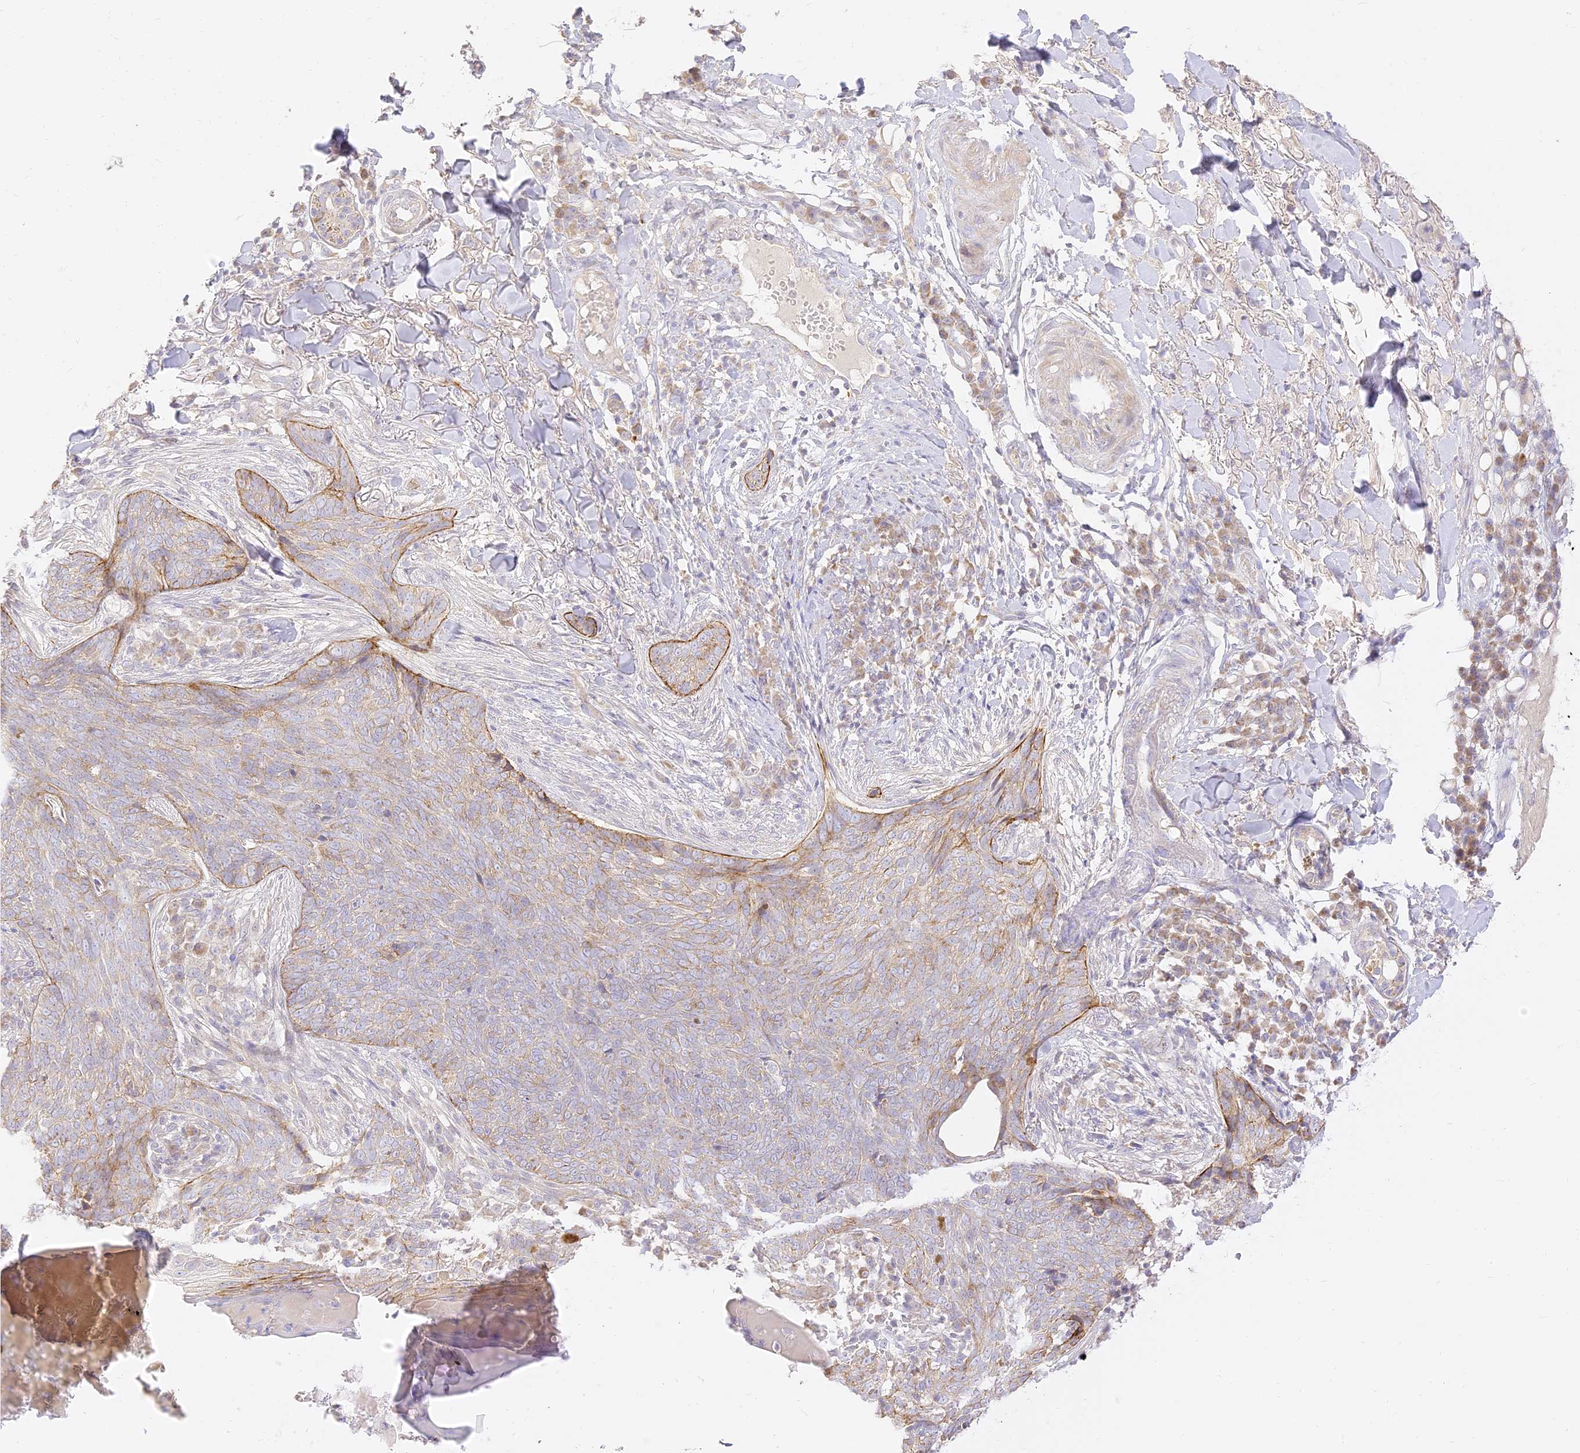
{"staining": {"intensity": "moderate", "quantity": "<25%", "location": "cytoplasmic/membranous"}, "tissue": "skin cancer", "cell_type": "Tumor cells", "image_type": "cancer", "snomed": [{"axis": "morphology", "description": "Basal cell carcinoma"}, {"axis": "topography", "description": "Skin"}], "caption": "Moderate cytoplasmic/membranous protein staining is identified in approximately <25% of tumor cells in skin cancer (basal cell carcinoma). The protein is shown in brown color, while the nuclei are stained blue.", "gene": "LRRC15", "patient": {"sex": "male", "age": 85}}